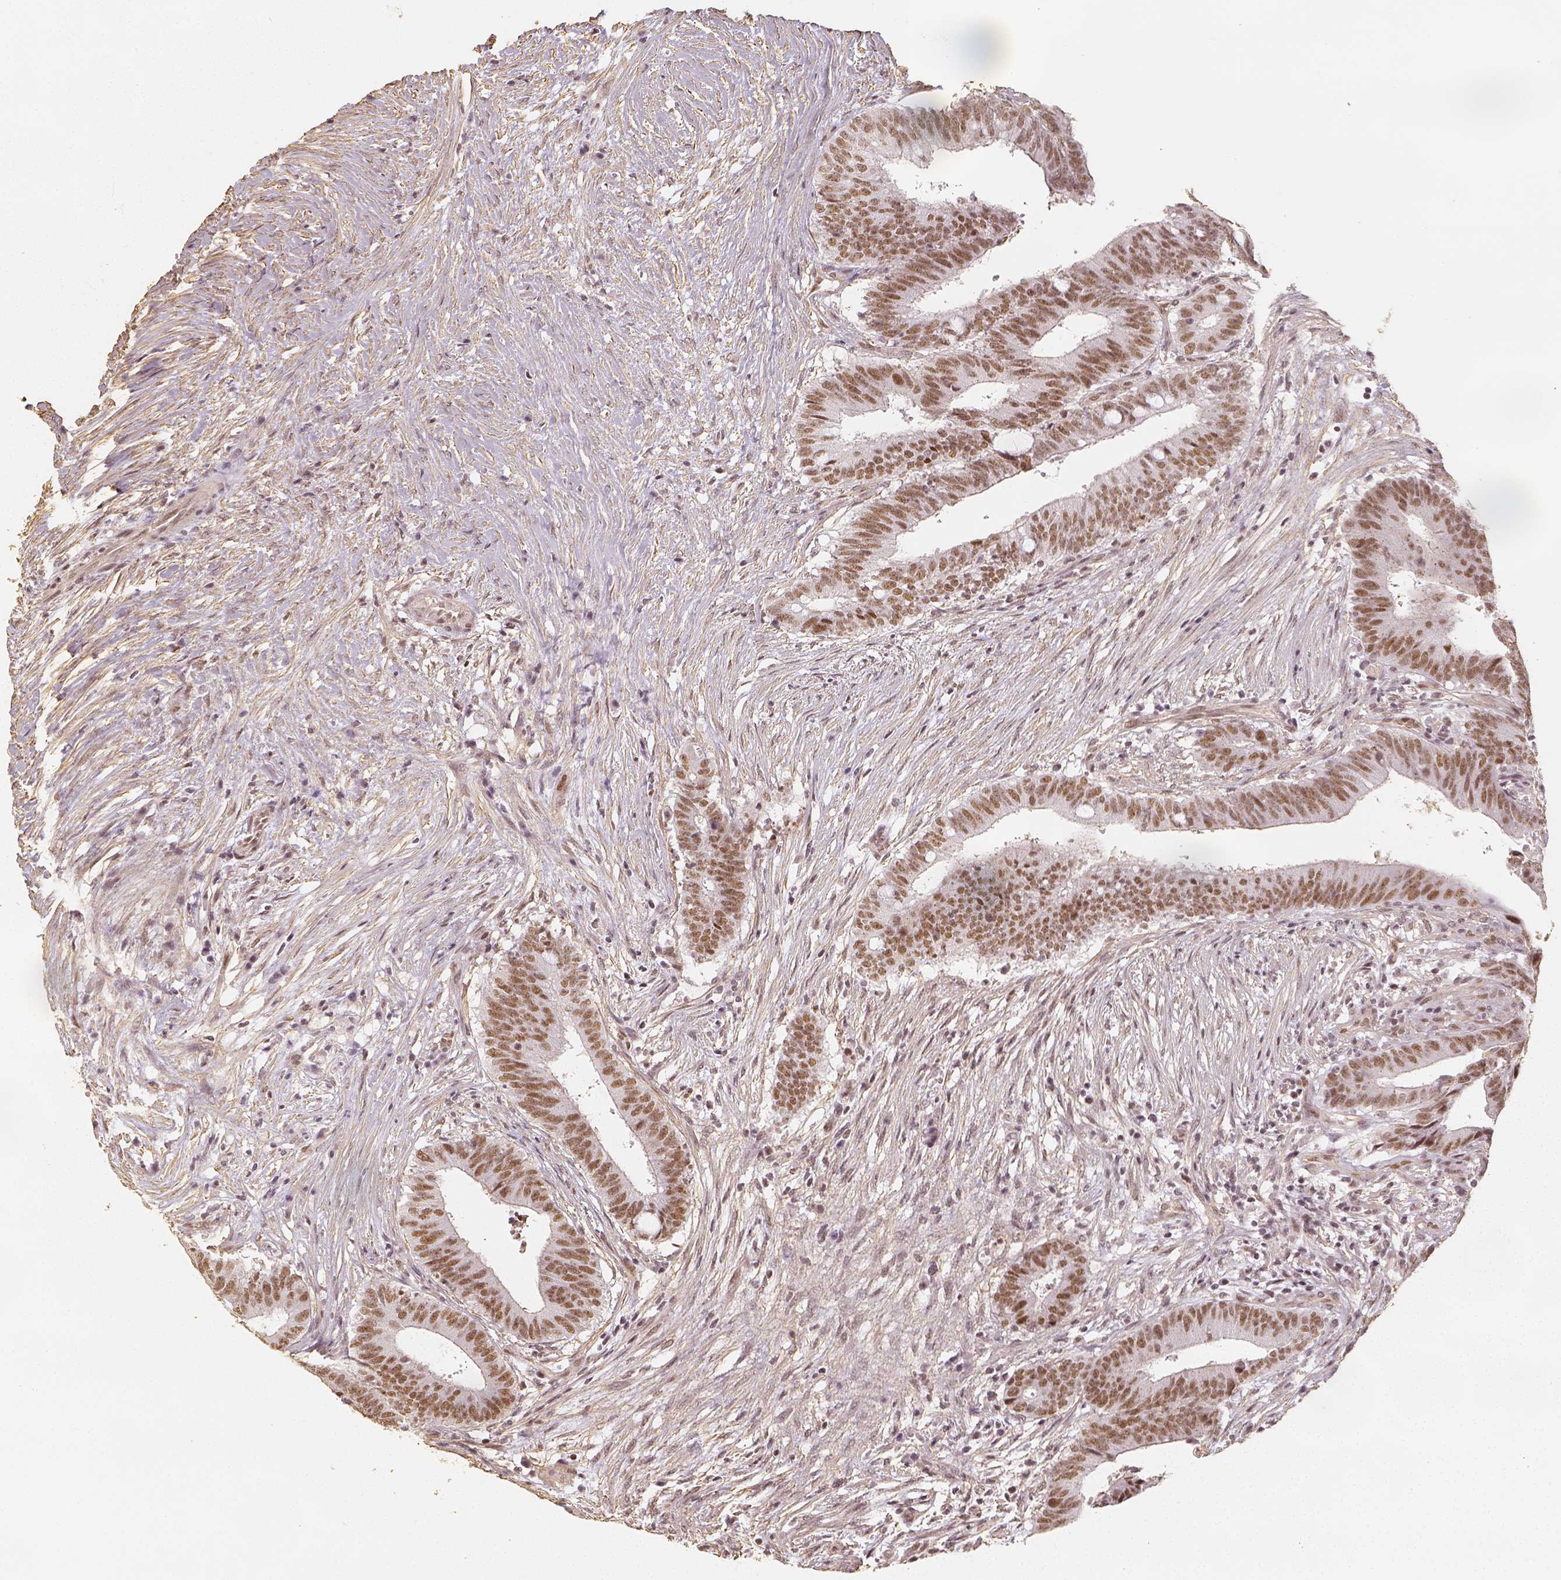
{"staining": {"intensity": "moderate", "quantity": ">75%", "location": "nuclear"}, "tissue": "colorectal cancer", "cell_type": "Tumor cells", "image_type": "cancer", "snomed": [{"axis": "morphology", "description": "Adenocarcinoma, NOS"}, {"axis": "topography", "description": "Colon"}], "caption": "Protein expression analysis of human adenocarcinoma (colorectal) reveals moderate nuclear positivity in about >75% of tumor cells.", "gene": "HDAC1", "patient": {"sex": "female", "age": 43}}